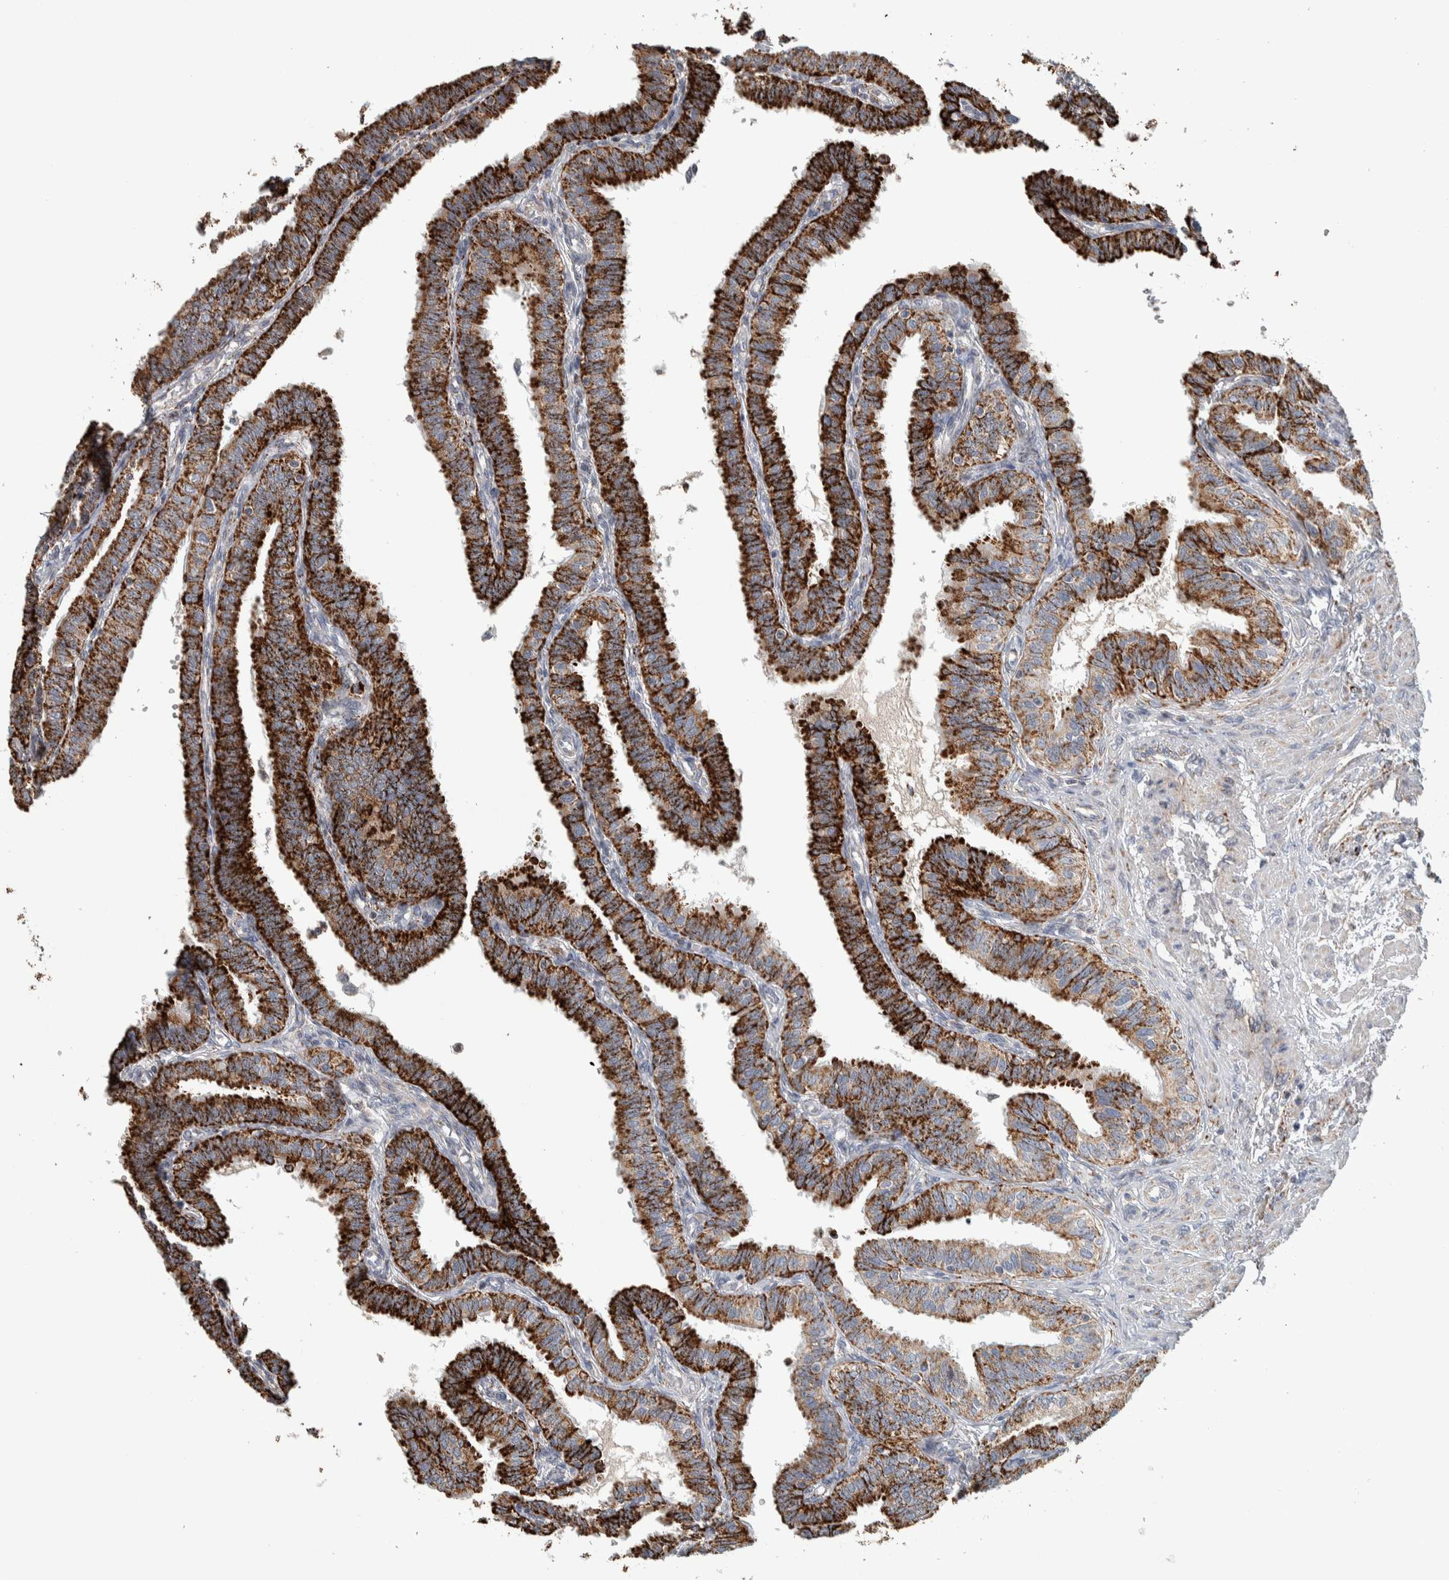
{"staining": {"intensity": "strong", "quantity": ">75%", "location": "cytoplasmic/membranous"}, "tissue": "fallopian tube", "cell_type": "Glandular cells", "image_type": "normal", "snomed": [{"axis": "morphology", "description": "Normal tissue, NOS"}, {"axis": "topography", "description": "Fallopian tube"}, {"axis": "topography", "description": "Placenta"}], "caption": "An image of human fallopian tube stained for a protein shows strong cytoplasmic/membranous brown staining in glandular cells.", "gene": "FAM78A", "patient": {"sex": "female", "age": 34}}